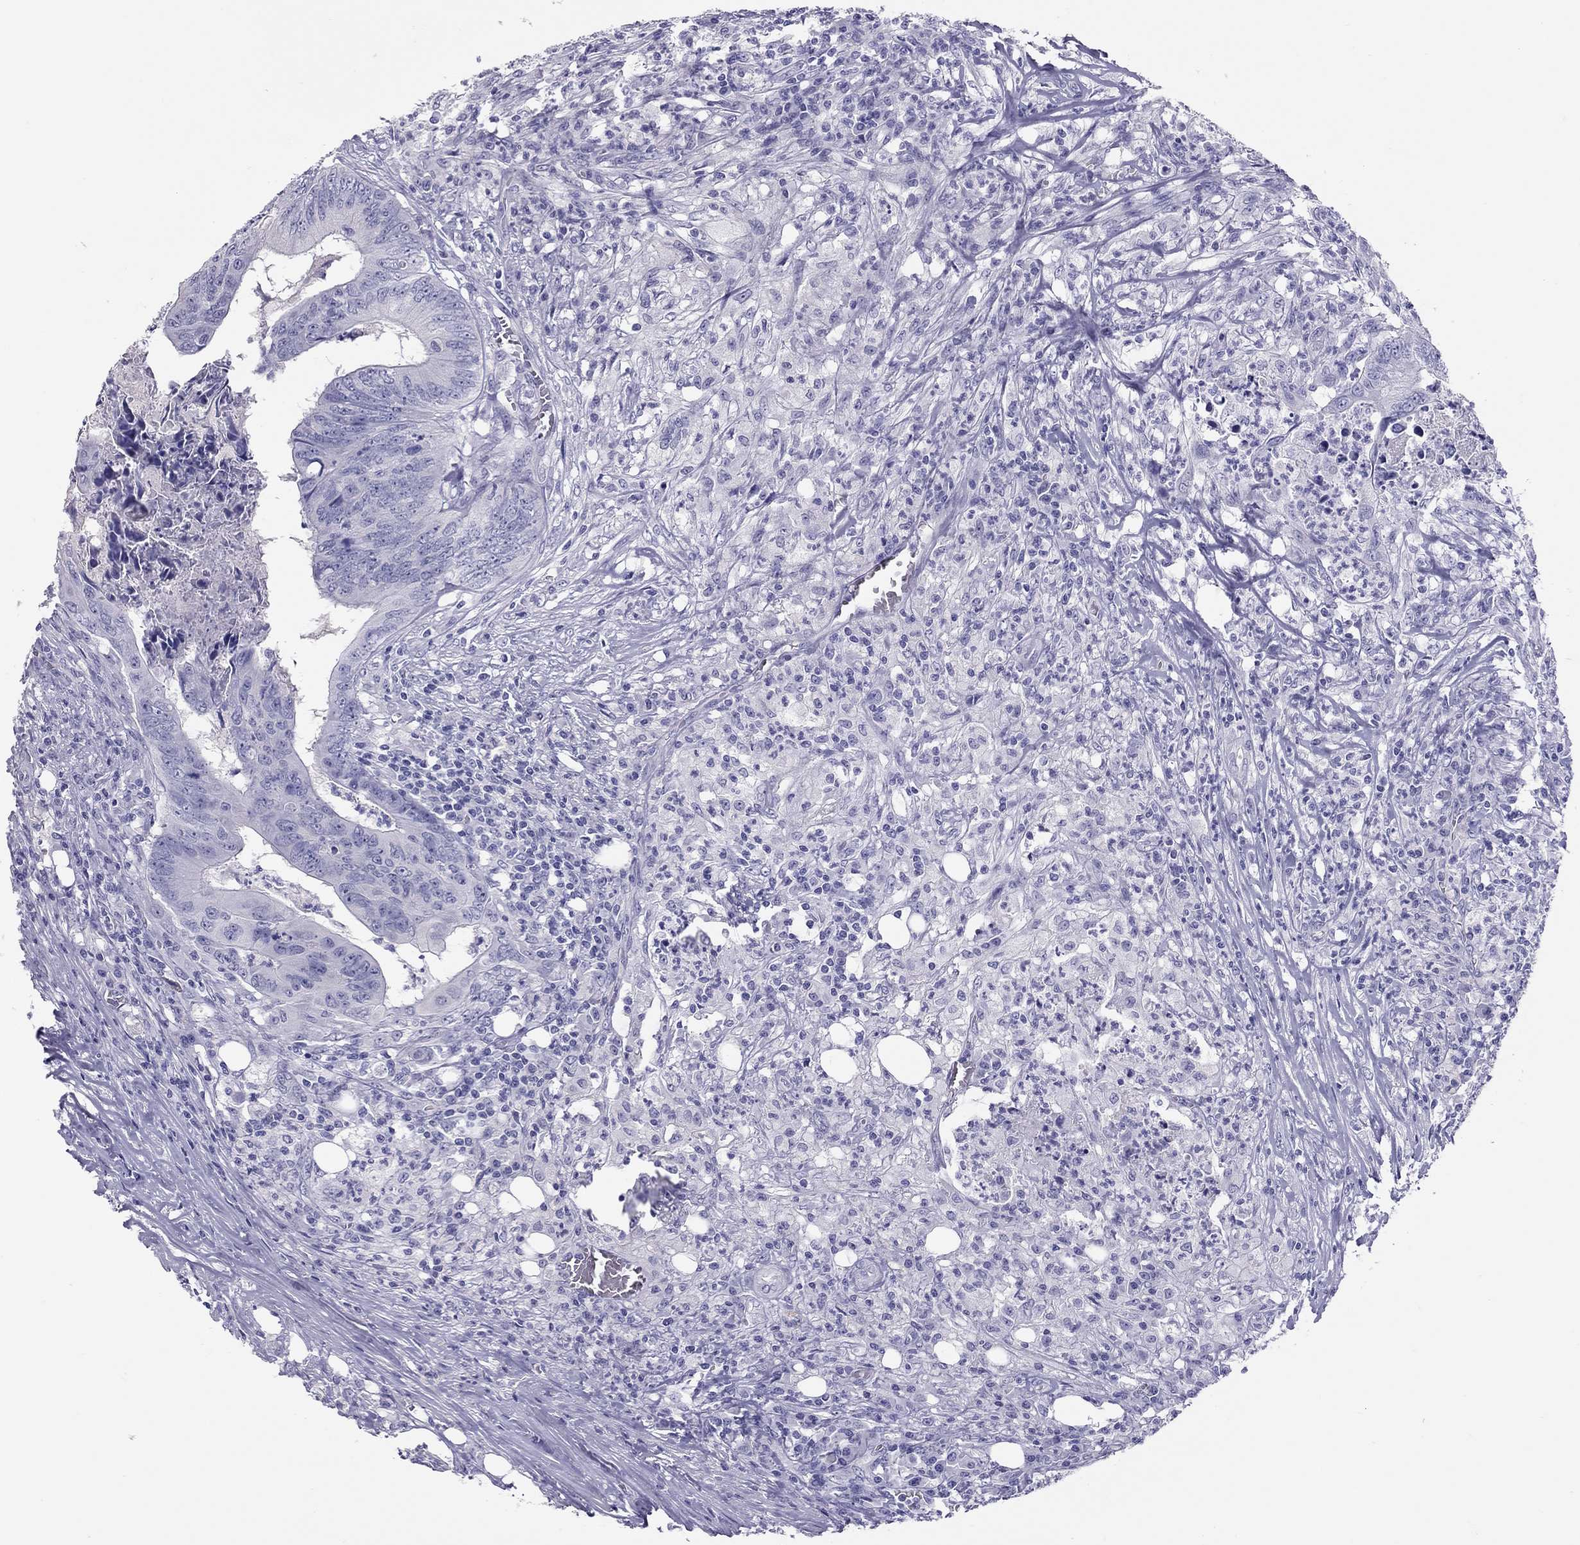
{"staining": {"intensity": "negative", "quantity": "none", "location": "none"}, "tissue": "colorectal cancer", "cell_type": "Tumor cells", "image_type": "cancer", "snomed": [{"axis": "morphology", "description": "Adenocarcinoma, NOS"}, {"axis": "topography", "description": "Colon"}], "caption": "This histopathology image is of colorectal cancer stained with IHC to label a protein in brown with the nuclei are counter-stained blue. There is no positivity in tumor cells. (DAB (3,3'-diaminobenzidine) immunohistochemistry (IHC) with hematoxylin counter stain).", "gene": "PSMB11", "patient": {"sex": "male", "age": 84}}